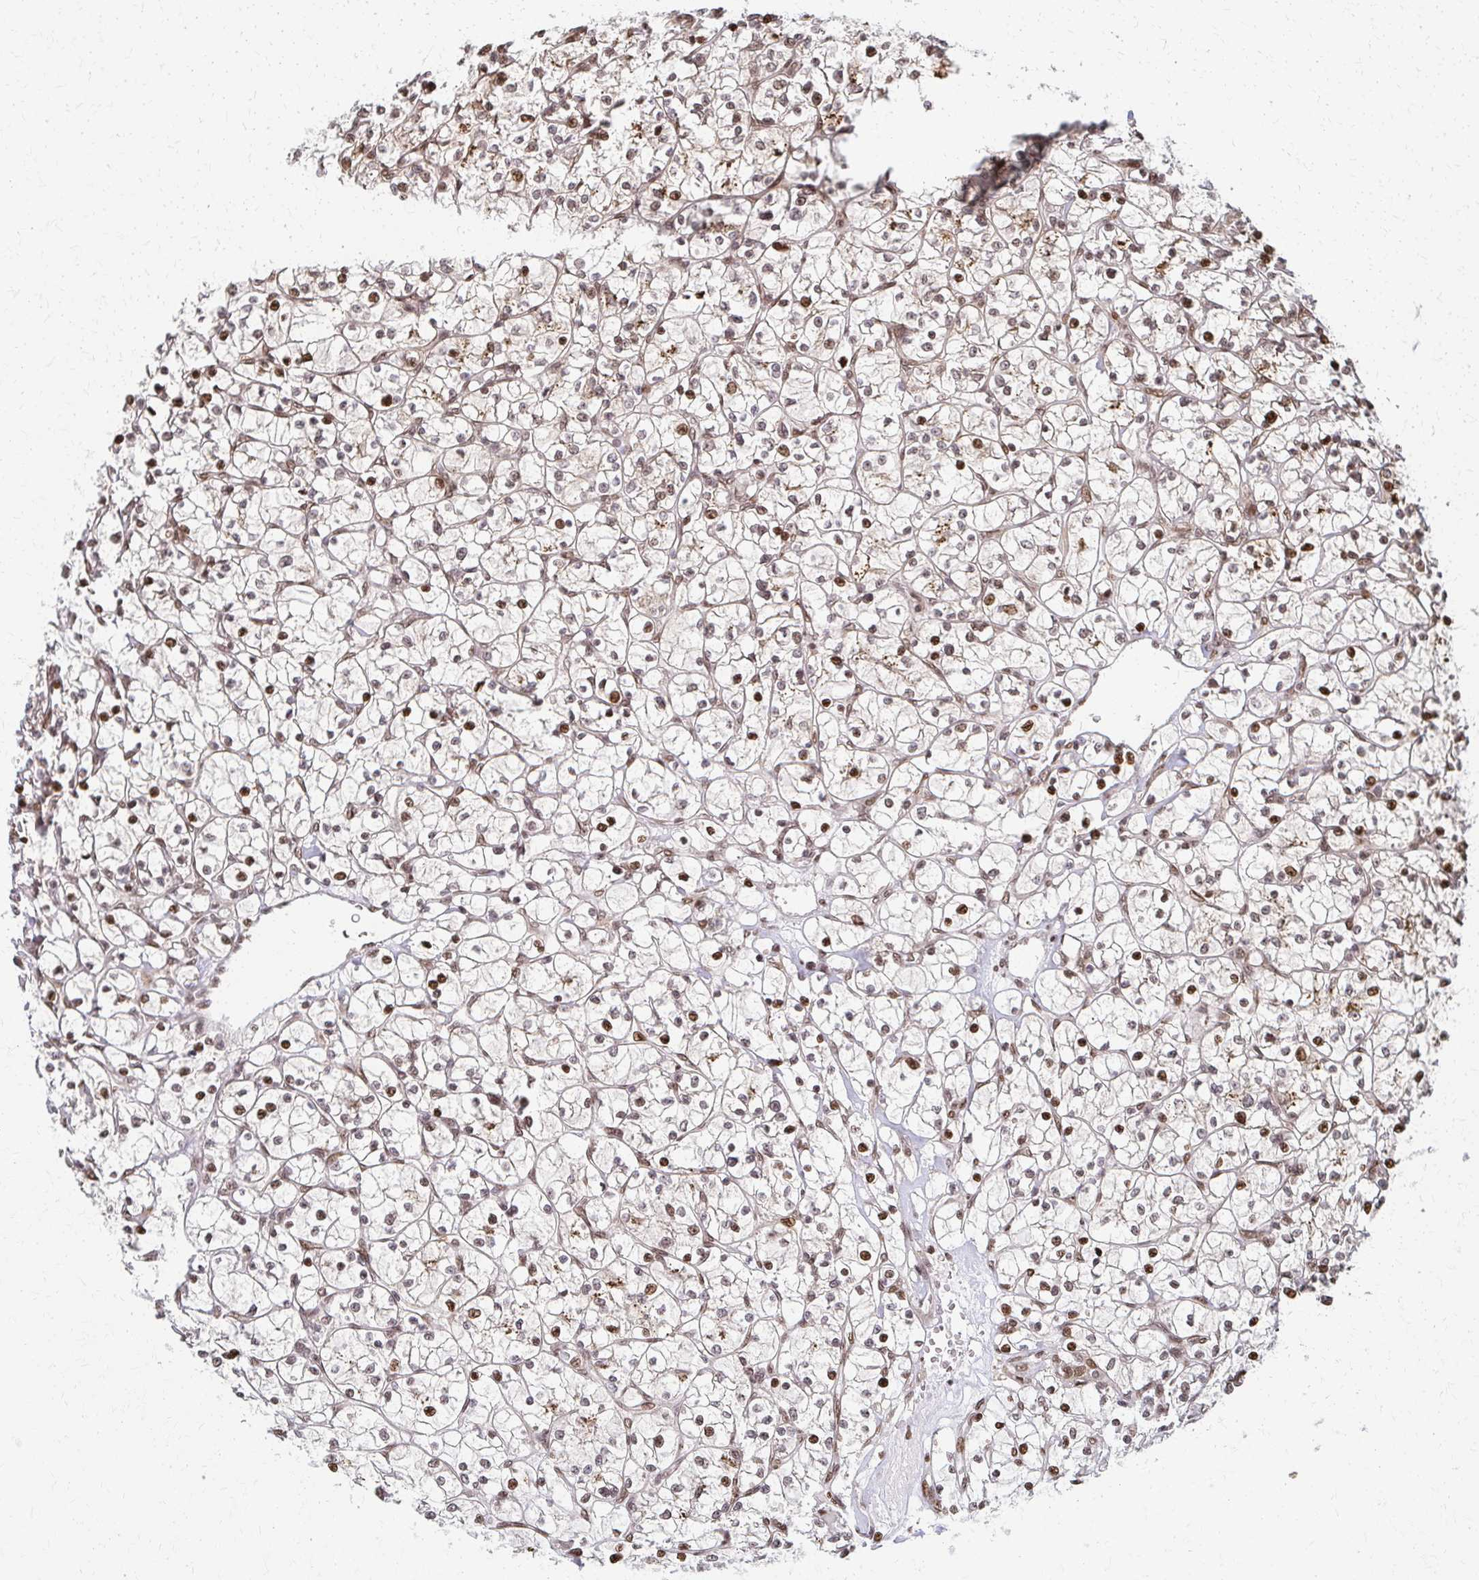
{"staining": {"intensity": "moderate", "quantity": "25%-75%", "location": "cytoplasmic/membranous,nuclear"}, "tissue": "renal cancer", "cell_type": "Tumor cells", "image_type": "cancer", "snomed": [{"axis": "morphology", "description": "Adenocarcinoma, NOS"}, {"axis": "topography", "description": "Kidney"}], "caption": "An image showing moderate cytoplasmic/membranous and nuclear staining in approximately 25%-75% of tumor cells in renal cancer, as visualized by brown immunohistochemical staining.", "gene": "PSMD7", "patient": {"sex": "female", "age": 64}}